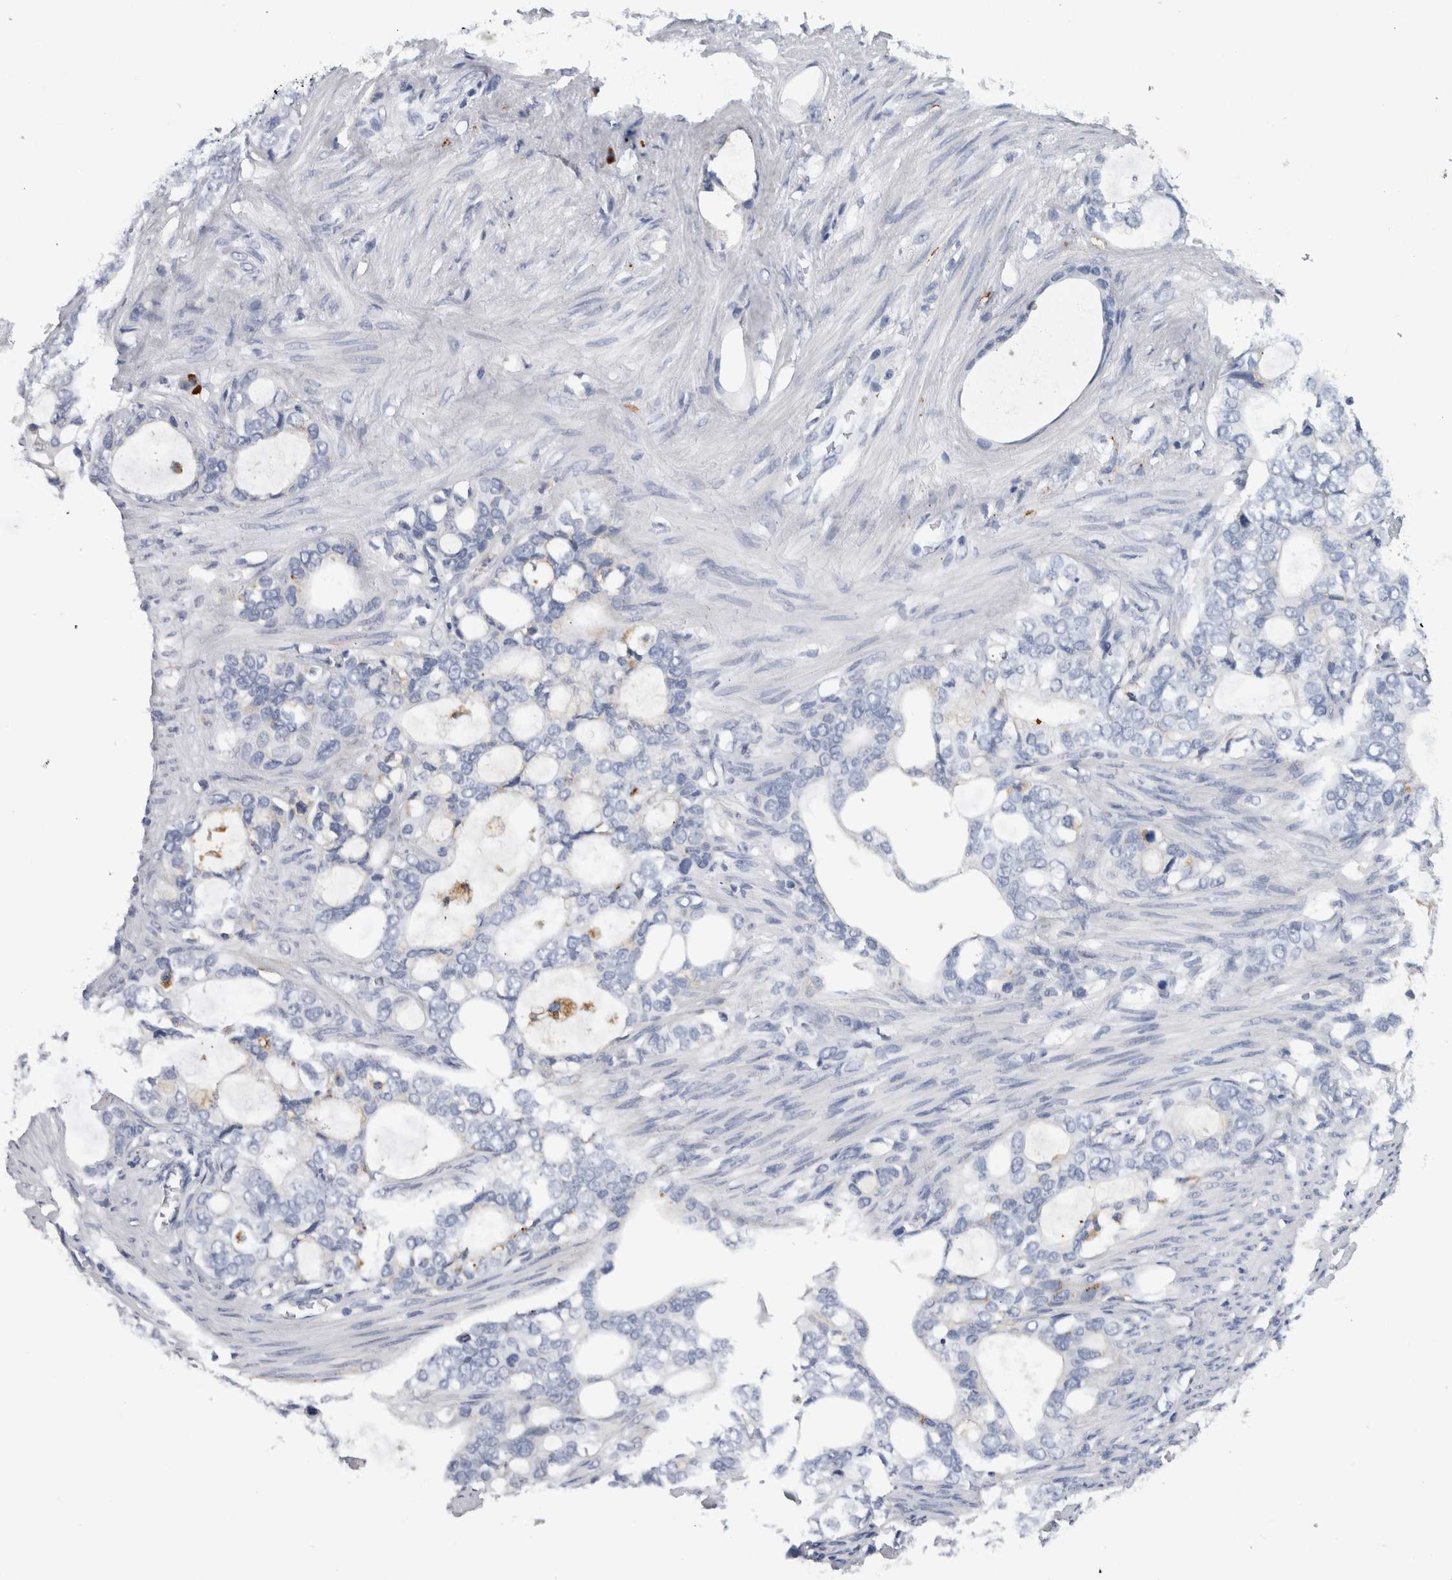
{"staining": {"intensity": "negative", "quantity": "none", "location": "none"}, "tissue": "stomach cancer", "cell_type": "Tumor cells", "image_type": "cancer", "snomed": [{"axis": "morphology", "description": "Adenocarcinoma, NOS"}, {"axis": "topography", "description": "Stomach"}], "caption": "Immunohistochemistry photomicrograph of neoplastic tissue: human stomach cancer (adenocarcinoma) stained with DAB (3,3'-diaminobenzidine) exhibits no significant protein positivity in tumor cells. (DAB IHC with hematoxylin counter stain).", "gene": "CD63", "patient": {"sex": "female", "age": 75}}